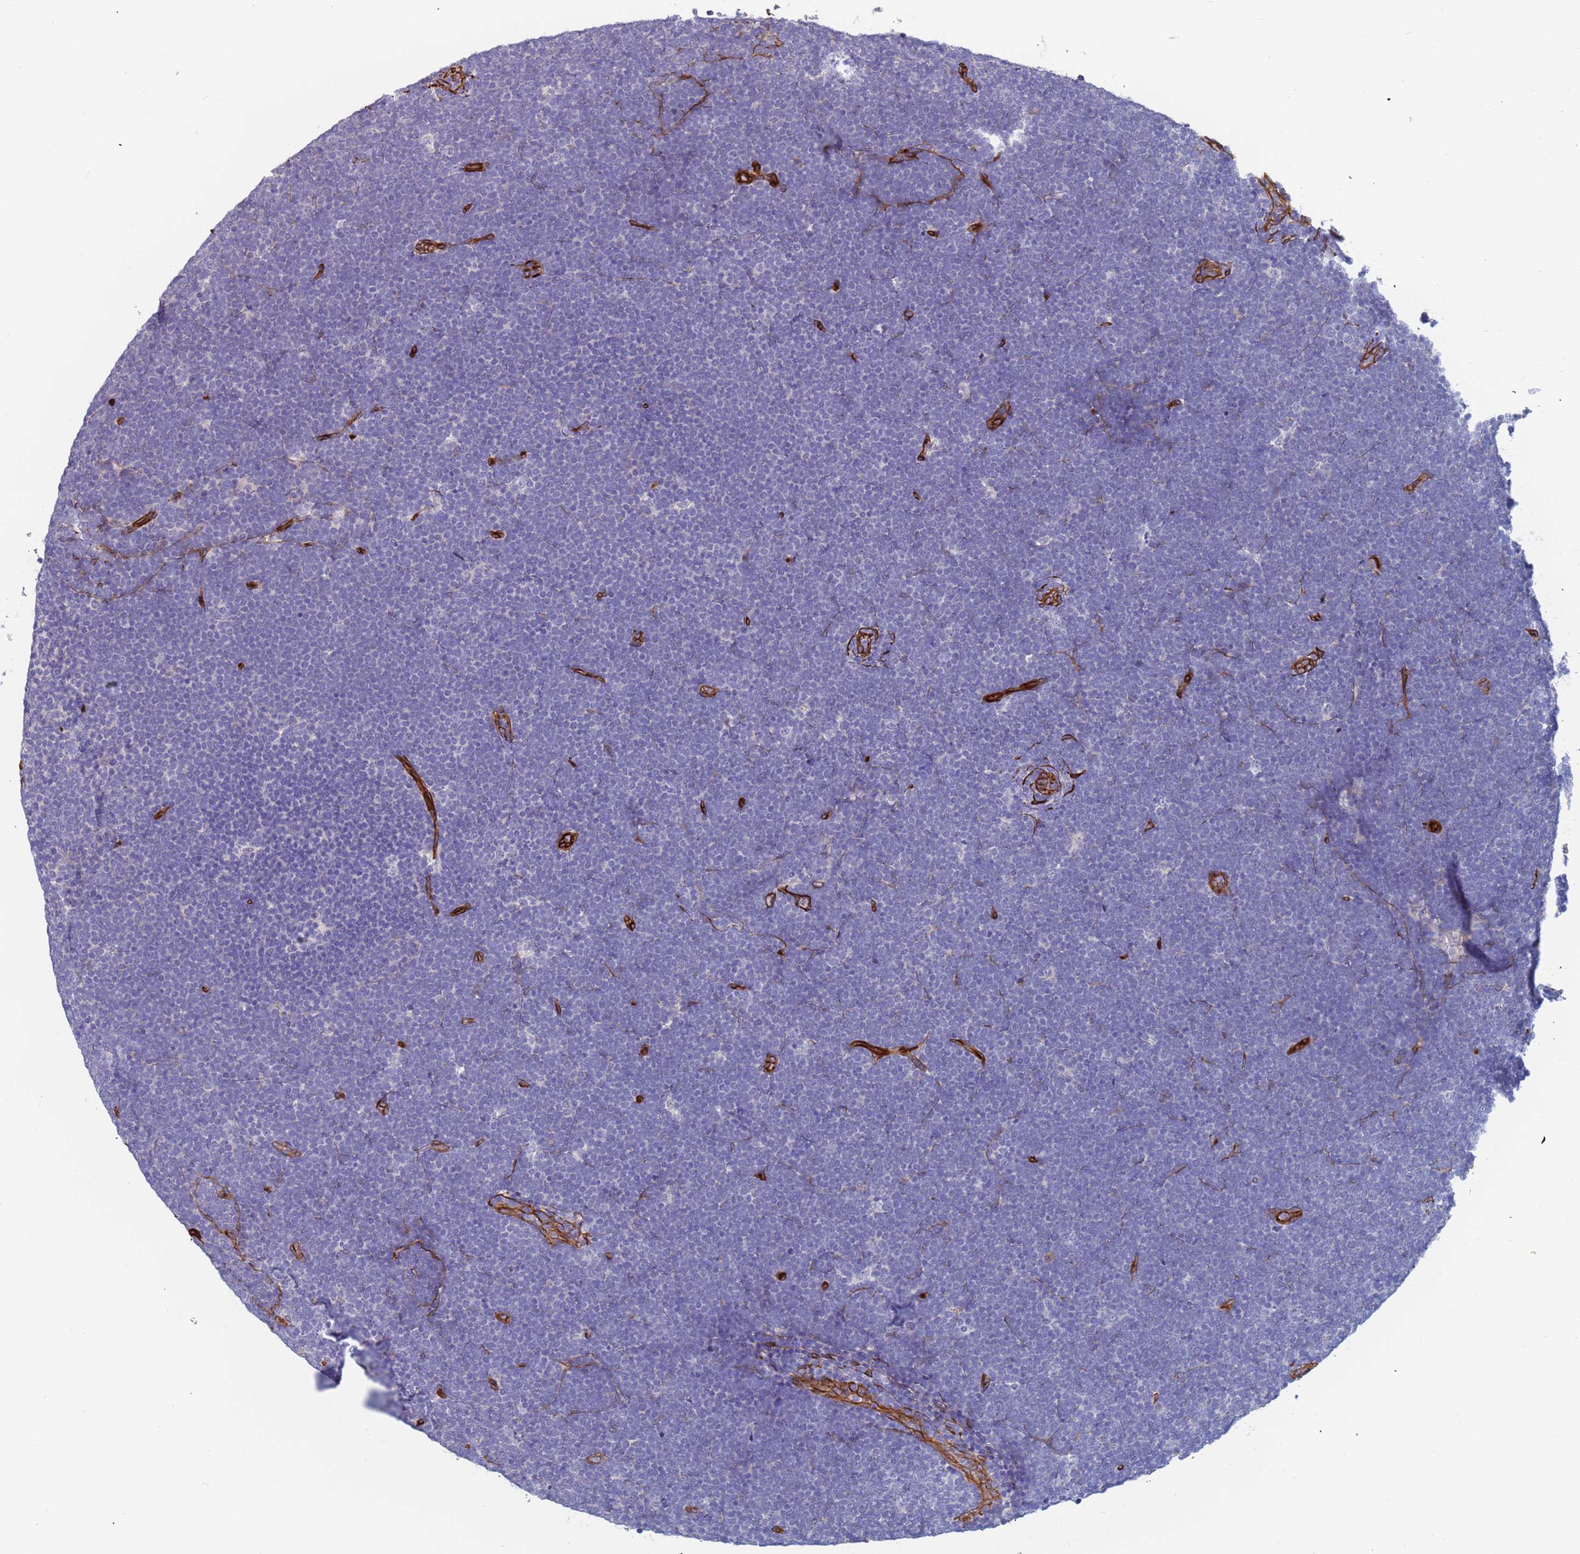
{"staining": {"intensity": "negative", "quantity": "none", "location": "none"}, "tissue": "lymphoma", "cell_type": "Tumor cells", "image_type": "cancer", "snomed": [{"axis": "morphology", "description": "Malignant lymphoma, non-Hodgkin's type, High grade"}, {"axis": "topography", "description": "Lymph node"}], "caption": "Protein analysis of lymphoma reveals no significant positivity in tumor cells.", "gene": "EHD2", "patient": {"sex": "male", "age": 13}}